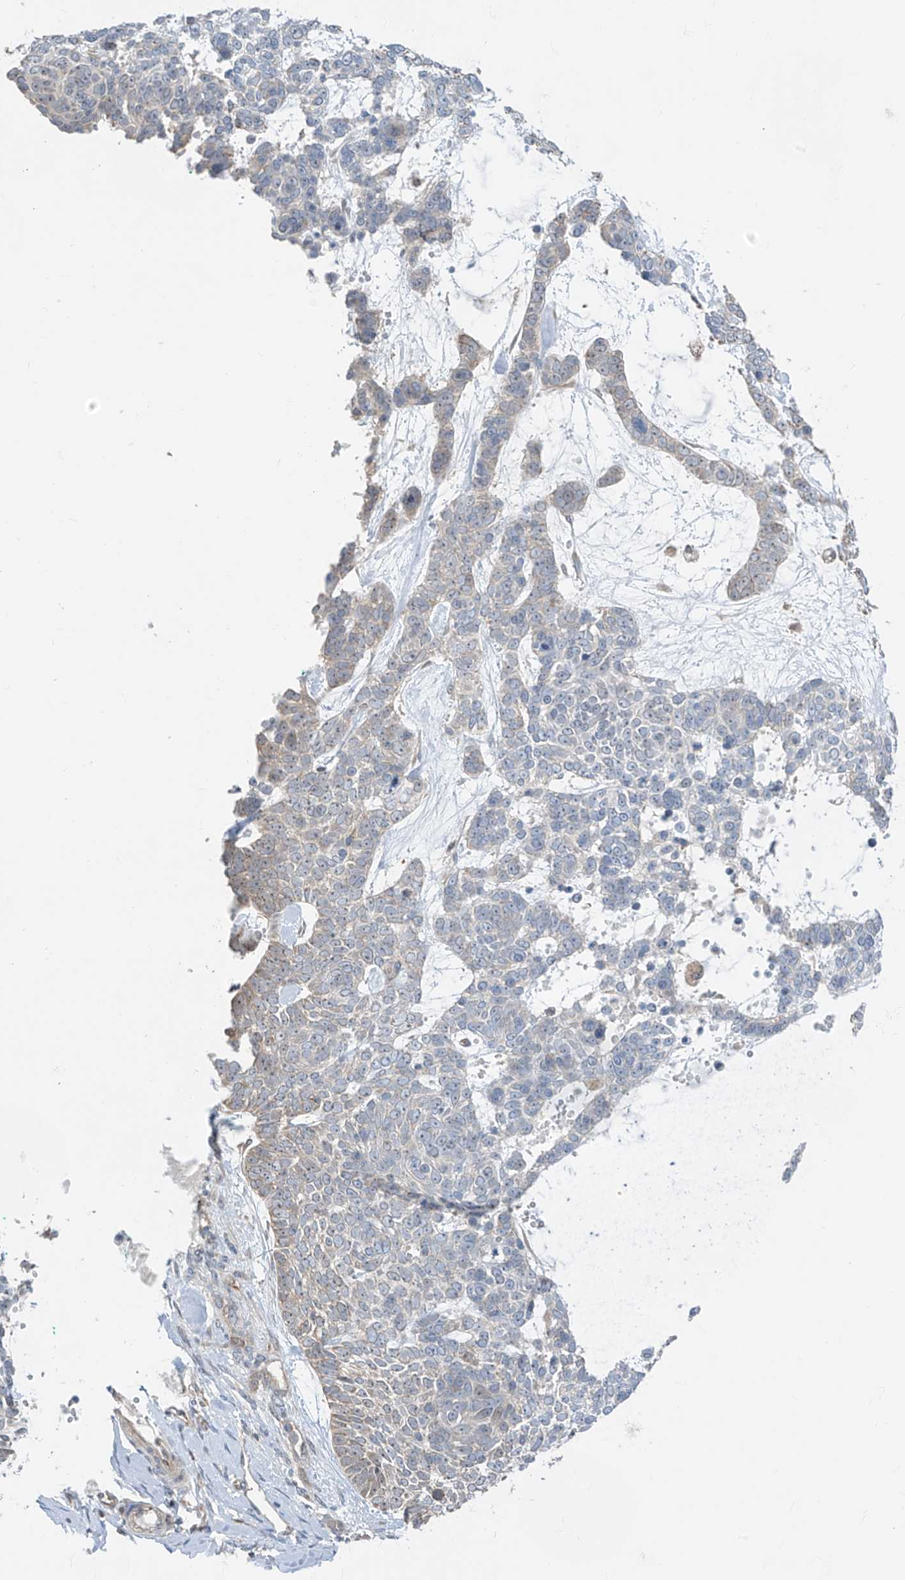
{"staining": {"intensity": "weak", "quantity": "<25%", "location": "cytoplasmic/membranous"}, "tissue": "skin cancer", "cell_type": "Tumor cells", "image_type": "cancer", "snomed": [{"axis": "morphology", "description": "Basal cell carcinoma"}, {"axis": "topography", "description": "Skin"}], "caption": "Immunohistochemistry (IHC) photomicrograph of neoplastic tissue: human skin cancer stained with DAB (3,3'-diaminobenzidine) demonstrates no significant protein expression in tumor cells.", "gene": "TTC38", "patient": {"sex": "female", "age": 81}}